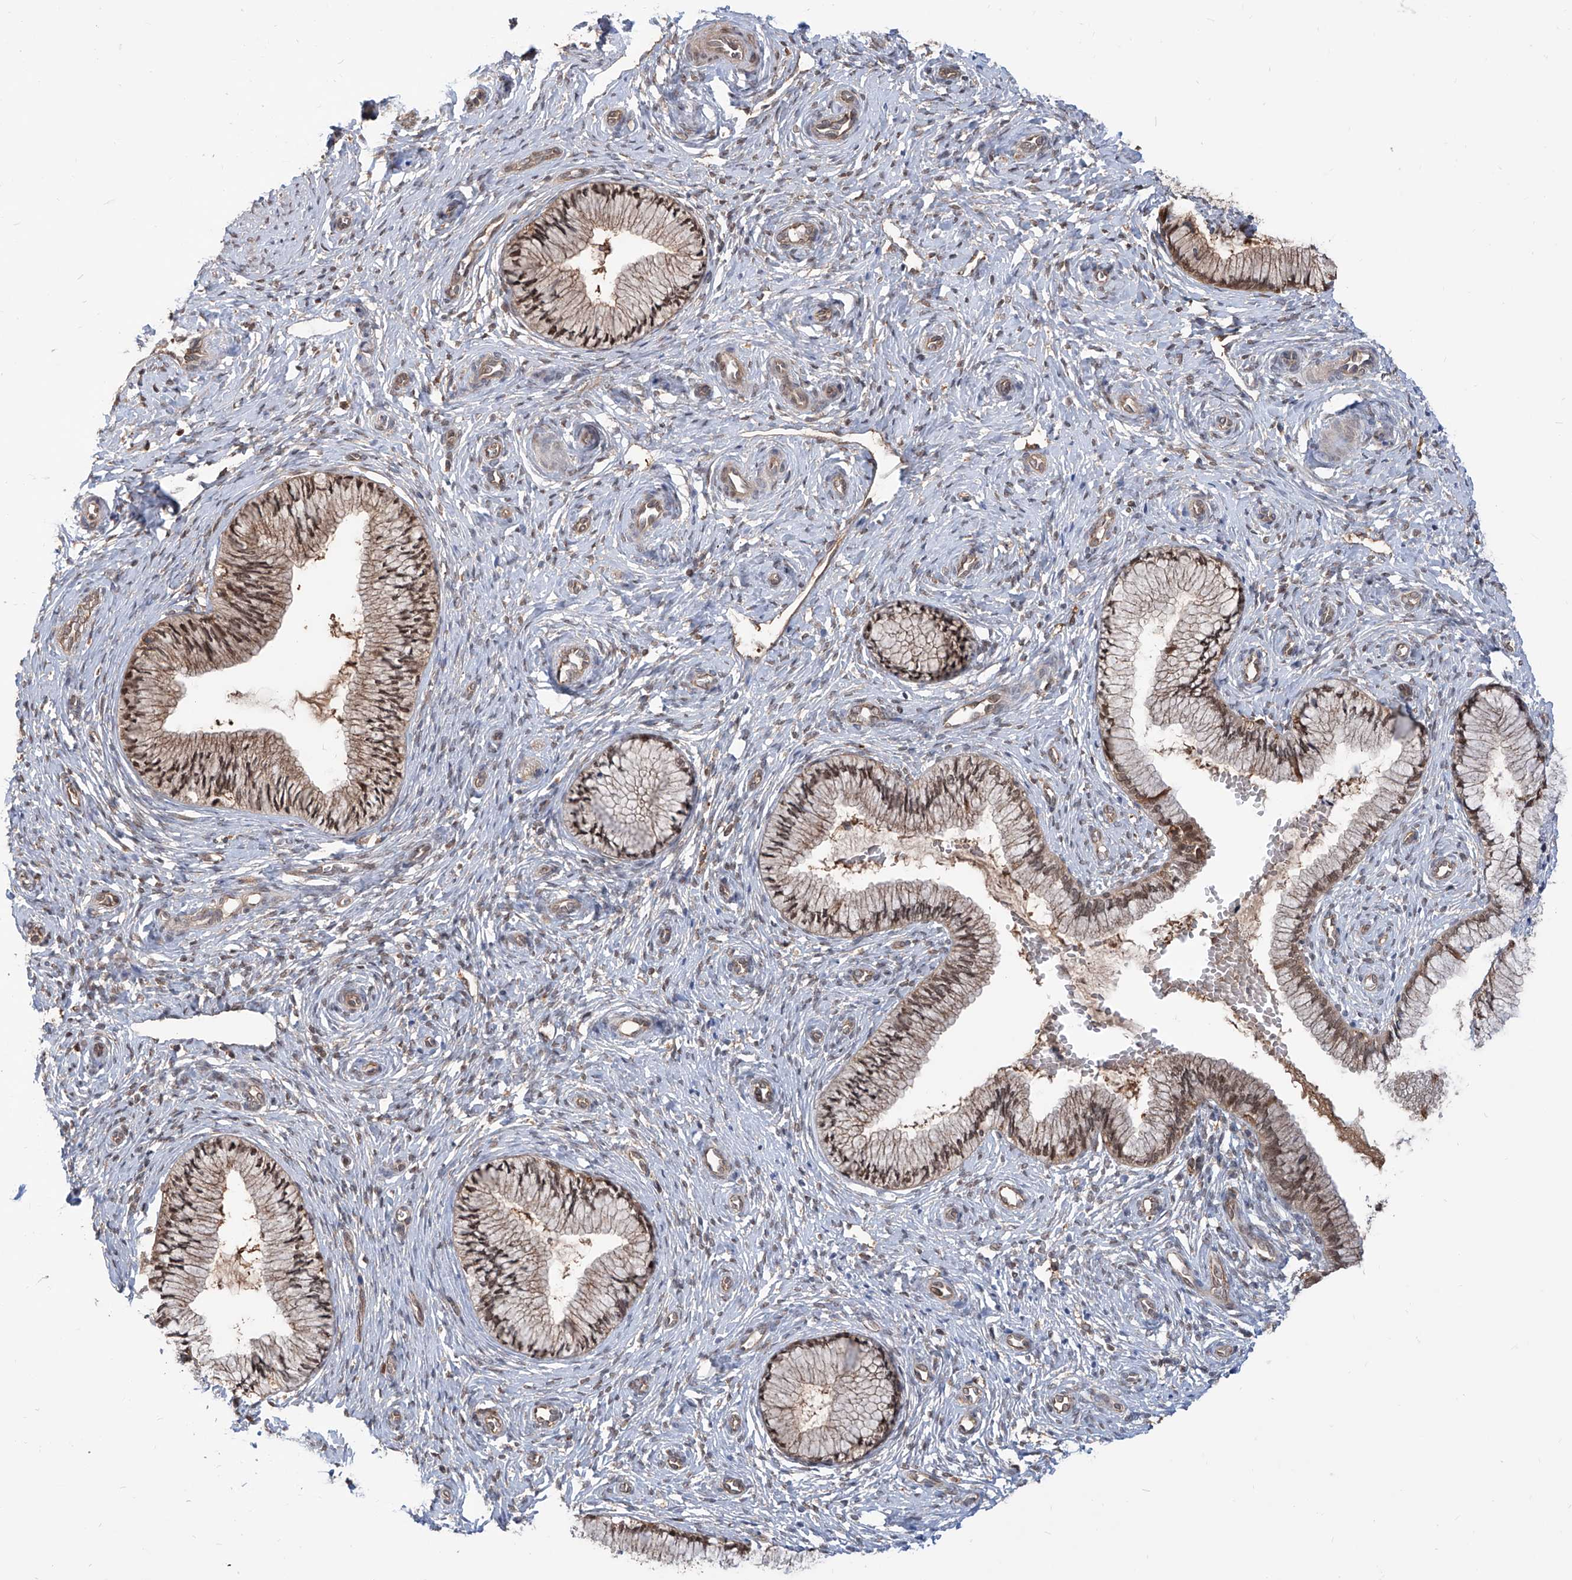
{"staining": {"intensity": "moderate", "quantity": "25%-75%", "location": "cytoplasmic/membranous,nuclear"}, "tissue": "cervix", "cell_type": "Glandular cells", "image_type": "normal", "snomed": [{"axis": "morphology", "description": "Normal tissue, NOS"}, {"axis": "topography", "description": "Cervix"}], "caption": "Immunohistochemical staining of unremarkable human cervix displays medium levels of moderate cytoplasmic/membranous,nuclear staining in about 25%-75% of glandular cells.", "gene": "HOXC8", "patient": {"sex": "female", "age": 27}}